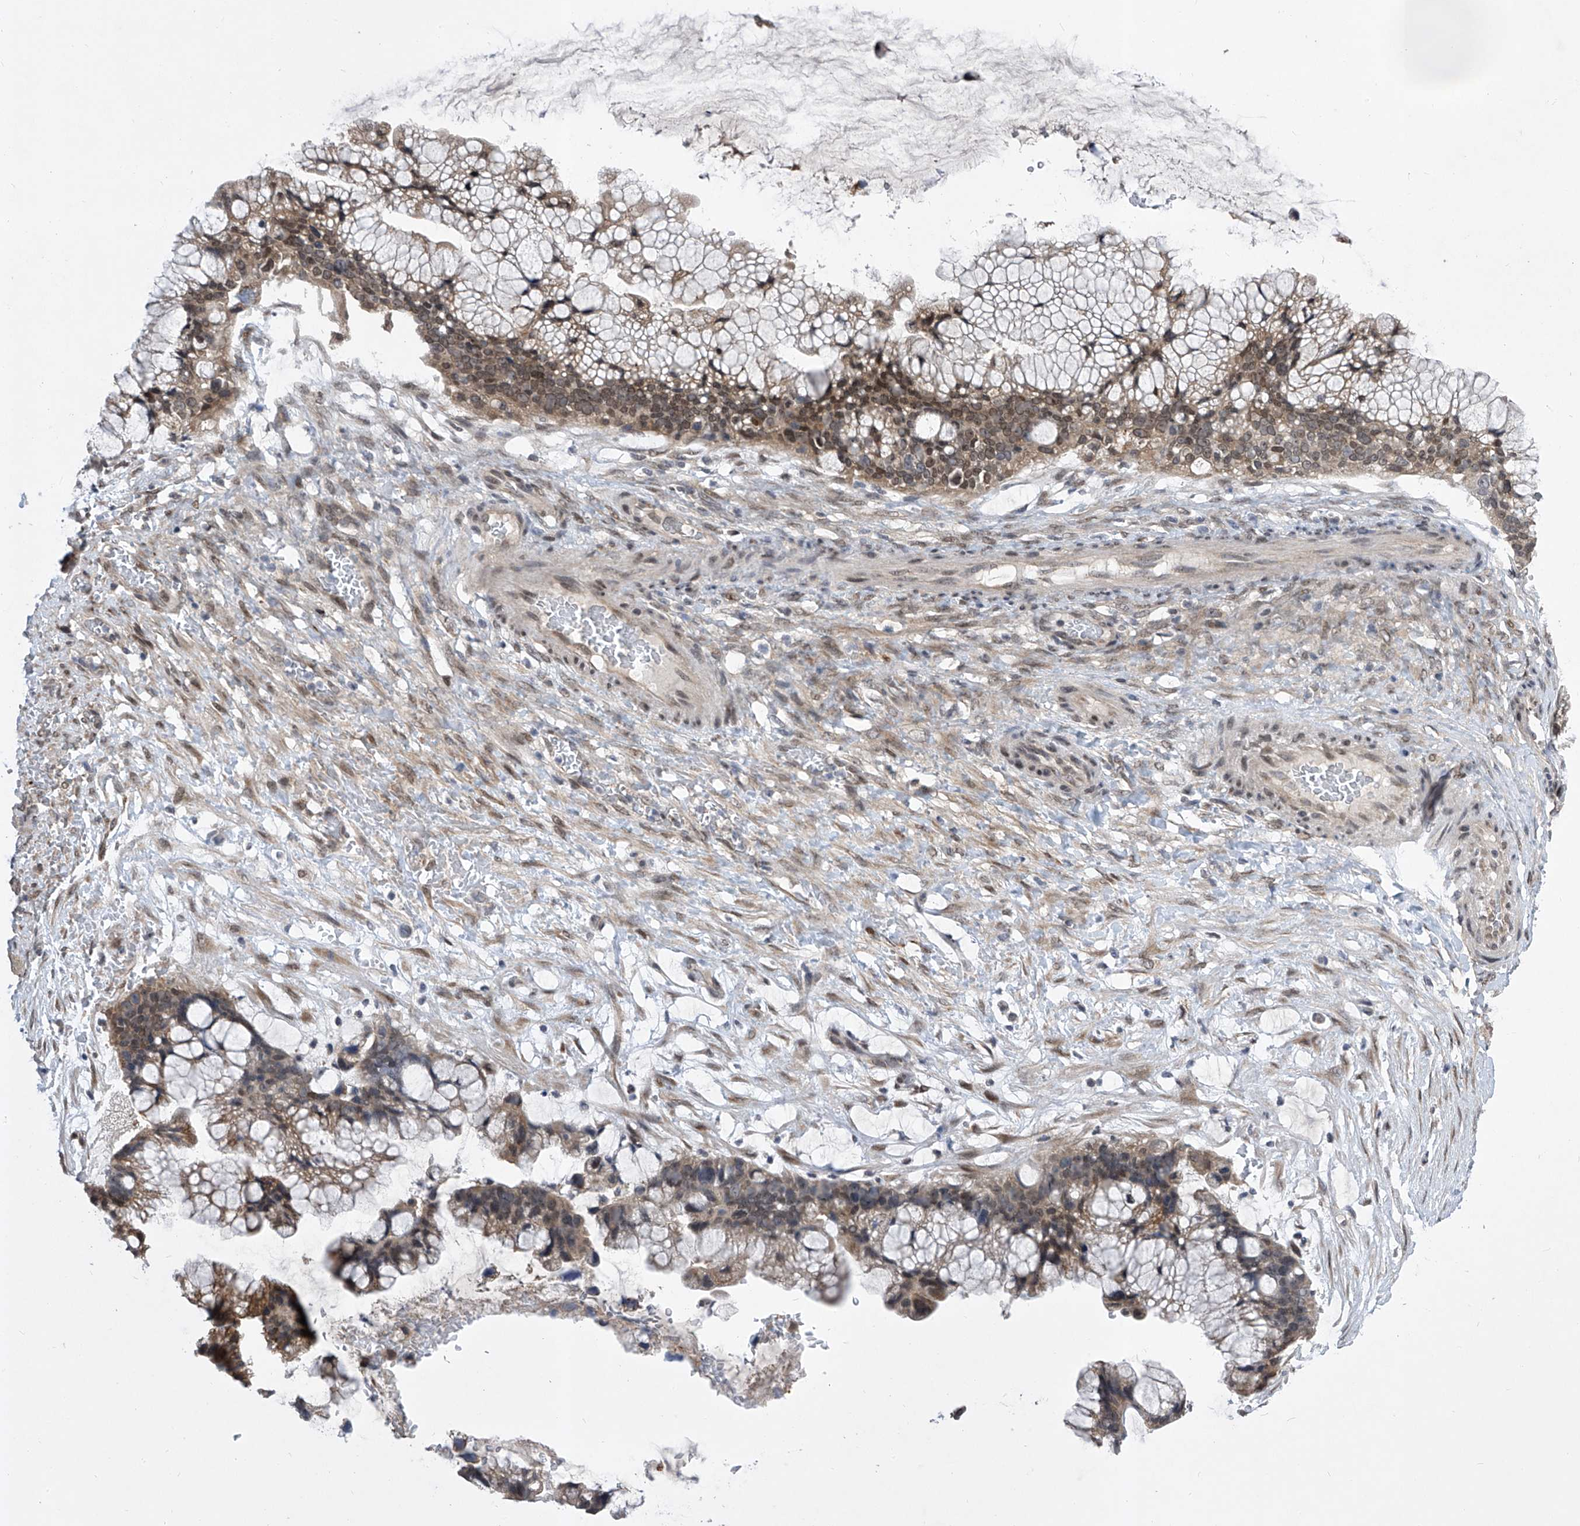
{"staining": {"intensity": "moderate", "quantity": "25%-75%", "location": "cytoplasmic/membranous,nuclear"}, "tissue": "ovarian cancer", "cell_type": "Tumor cells", "image_type": "cancer", "snomed": [{"axis": "morphology", "description": "Cystadenocarcinoma, mucinous, NOS"}, {"axis": "topography", "description": "Ovary"}], "caption": "Ovarian mucinous cystadenocarcinoma was stained to show a protein in brown. There is medium levels of moderate cytoplasmic/membranous and nuclear staining in about 25%-75% of tumor cells.", "gene": "CETN2", "patient": {"sex": "female", "age": 37}}